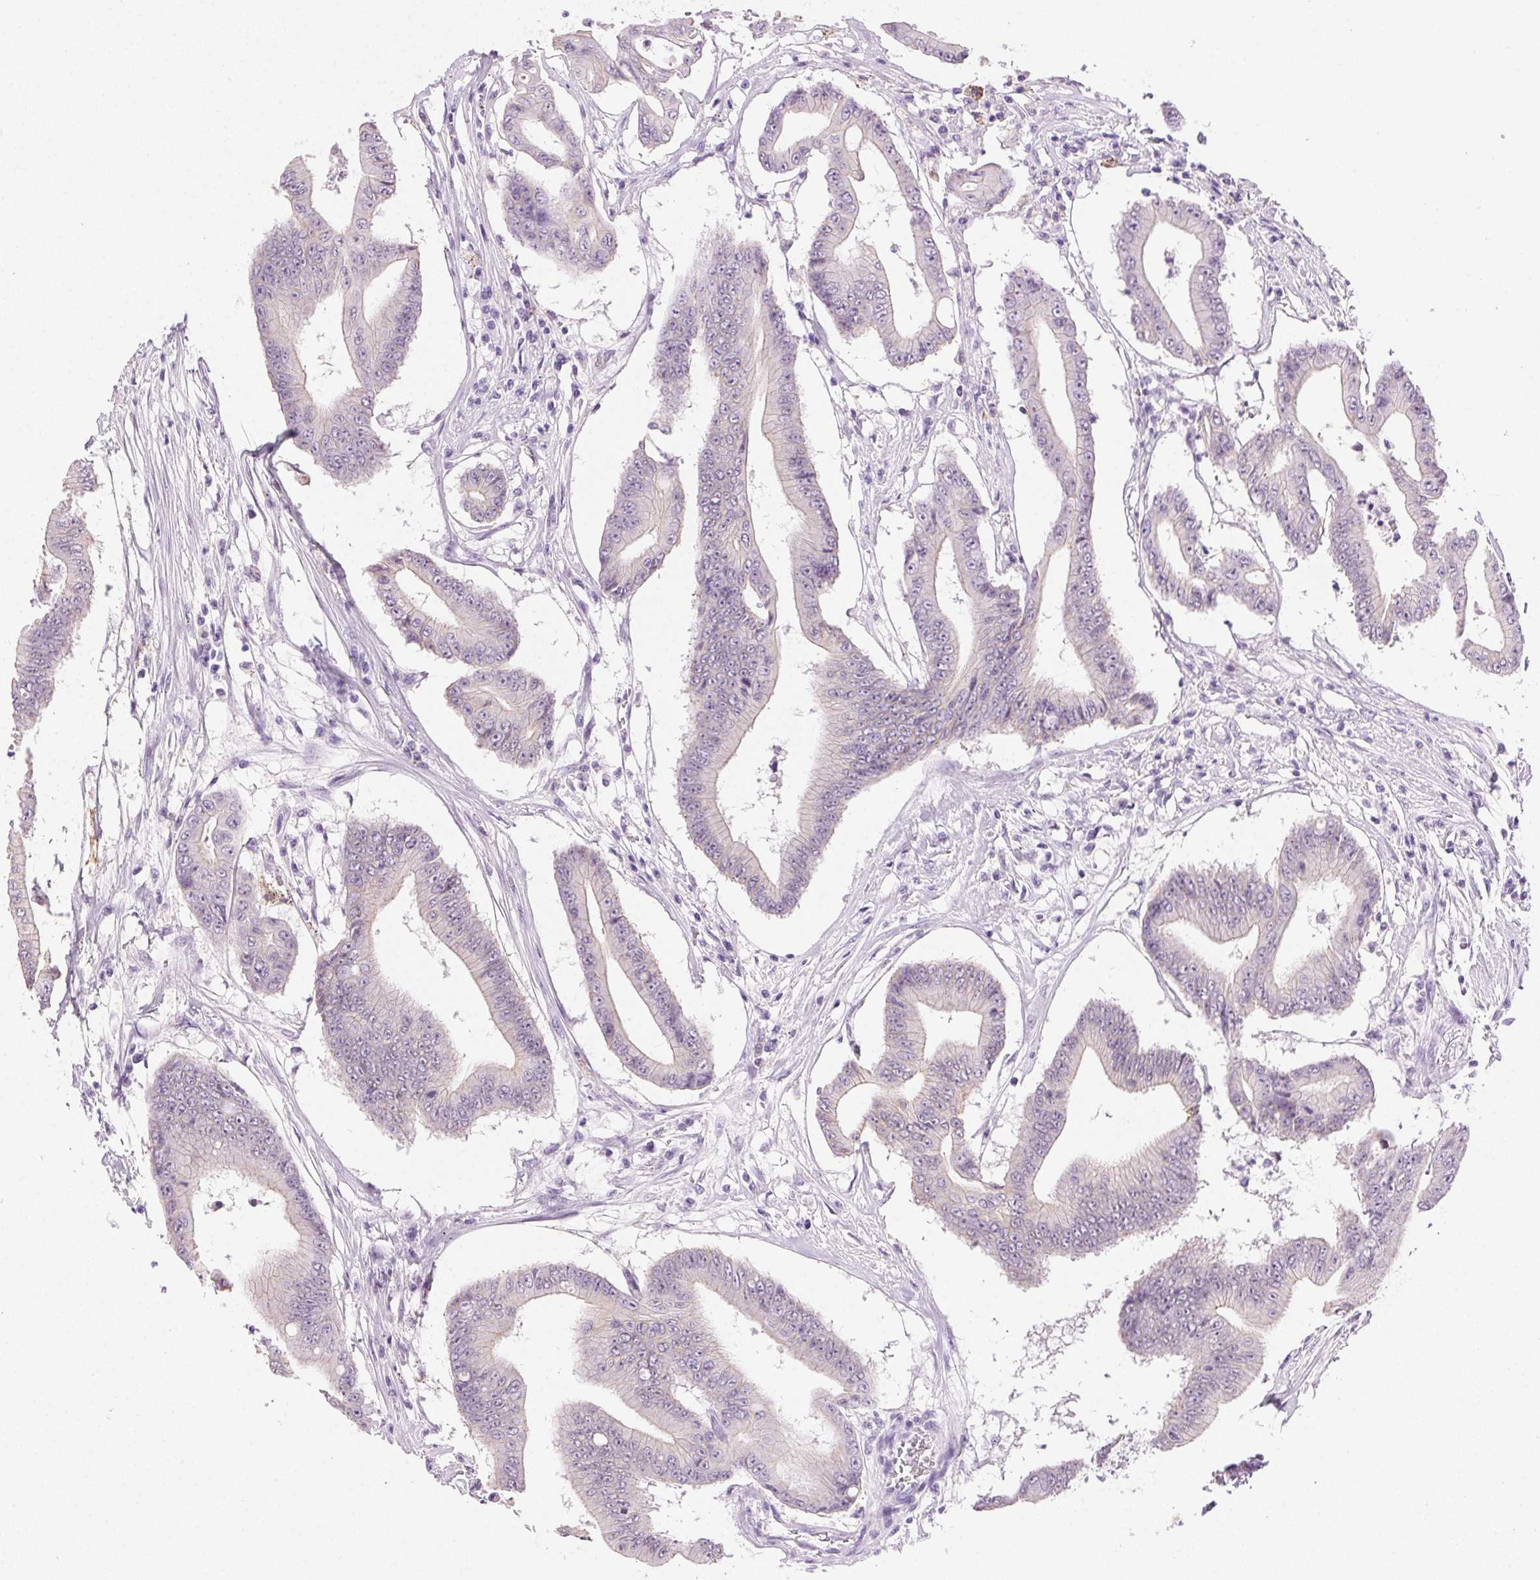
{"staining": {"intensity": "negative", "quantity": "none", "location": "none"}, "tissue": "colorectal cancer", "cell_type": "Tumor cells", "image_type": "cancer", "snomed": [{"axis": "morphology", "description": "Adenocarcinoma, NOS"}, {"axis": "topography", "description": "Rectum"}], "caption": "There is no significant staining in tumor cells of adenocarcinoma (colorectal). (Stains: DAB immunohistochemistry (IHC) with hematoxylin counter stain, Microscopy: brightfield microscopy at high magnification).", "gene": "CLDN10", "patient": {"sex": "male", "age": 54}}